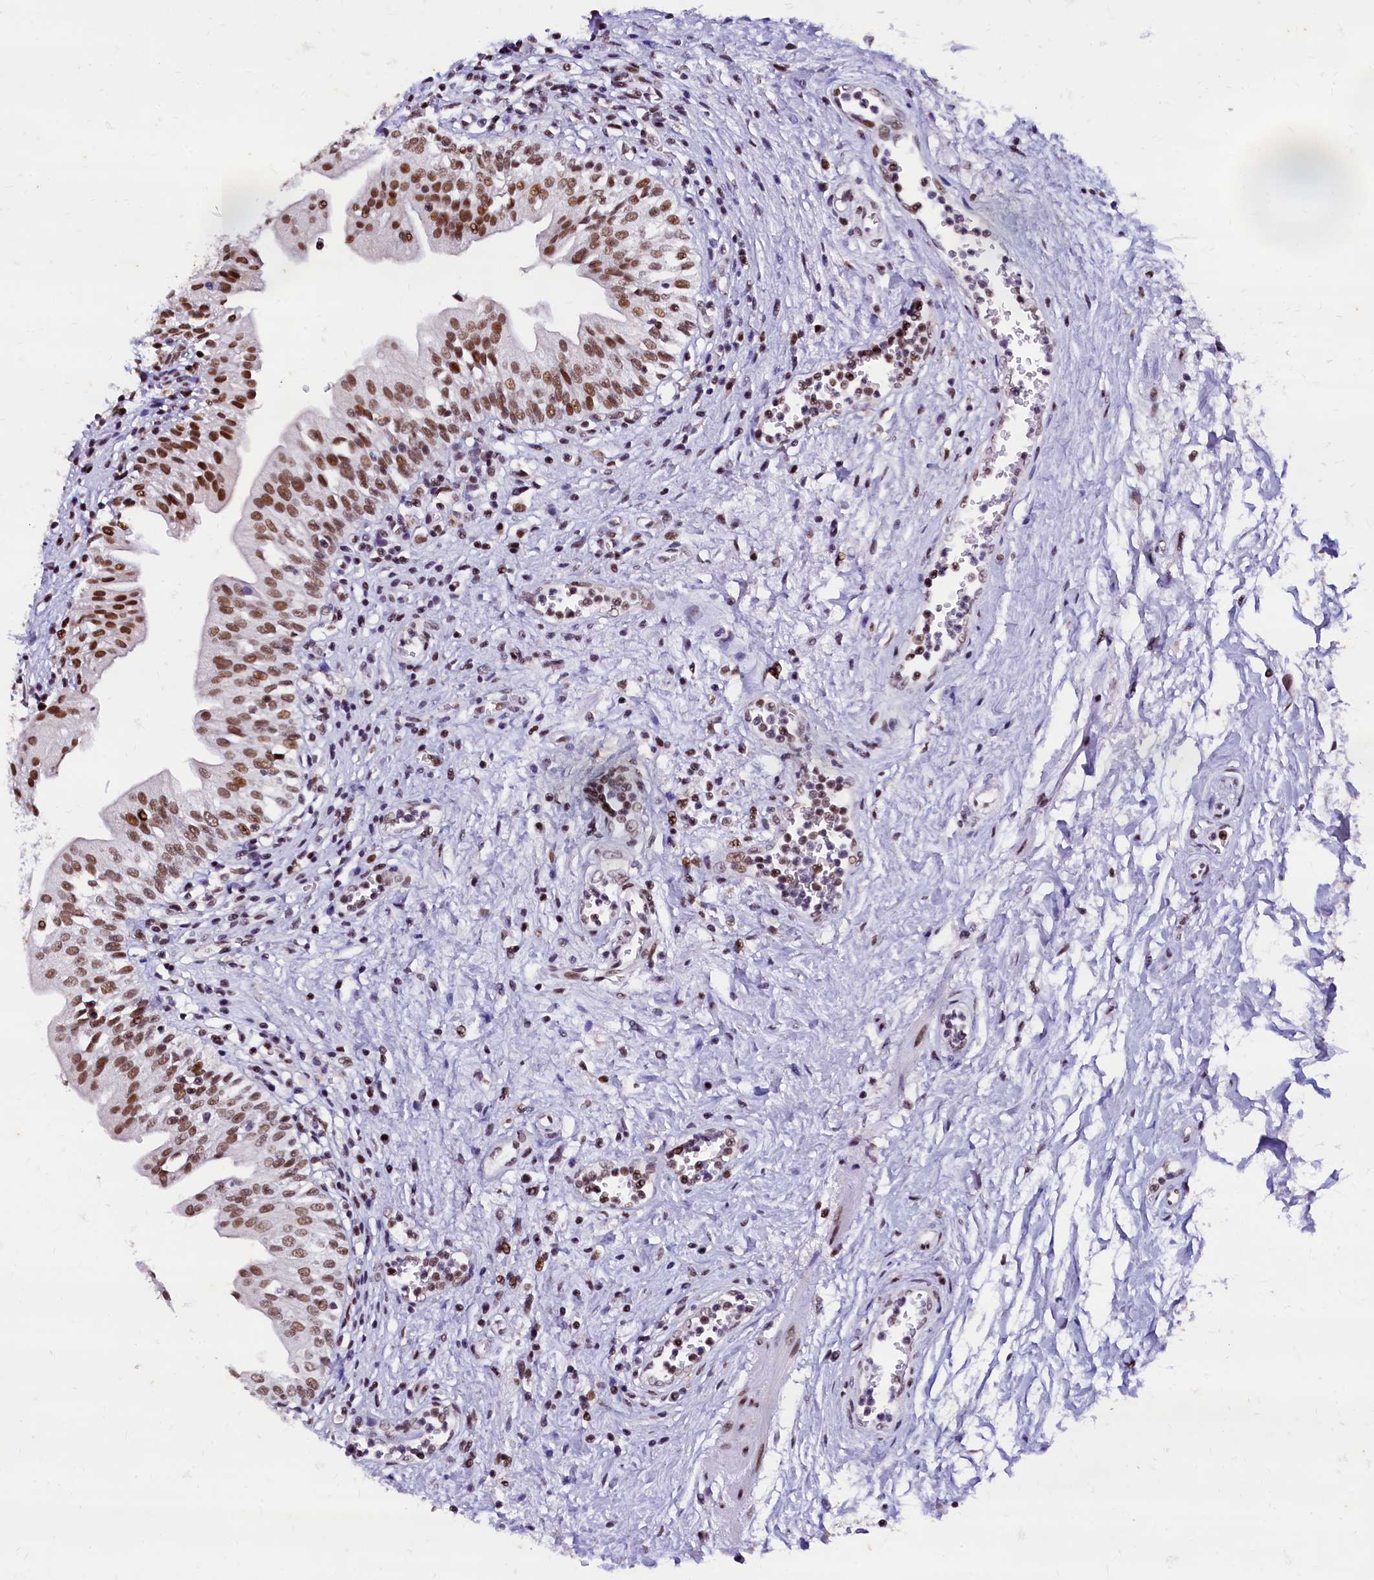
{"staining": {"intensity": "strong", "quantity": ">75%", "location": "nuclear"}, "tissue": "urinary bladder", "cell_type": "Urothelial cells", "image_type": "normal", "snomed": [{"axis": "morphology", "description": "Normal tissue, NOS"}, {"axis": "morphology", "description": "Inflammation, NOS"}, {"axis": "topography", "description": "Urinary bladder"}], "caption": "Brown immunohistochemical staining in unremarkable human urinary bladder reveals strong nuclear expression in about >75% of urothelial cells.", "gene": "CPSF7", "patient": {"sex": "male", "age": 63}}